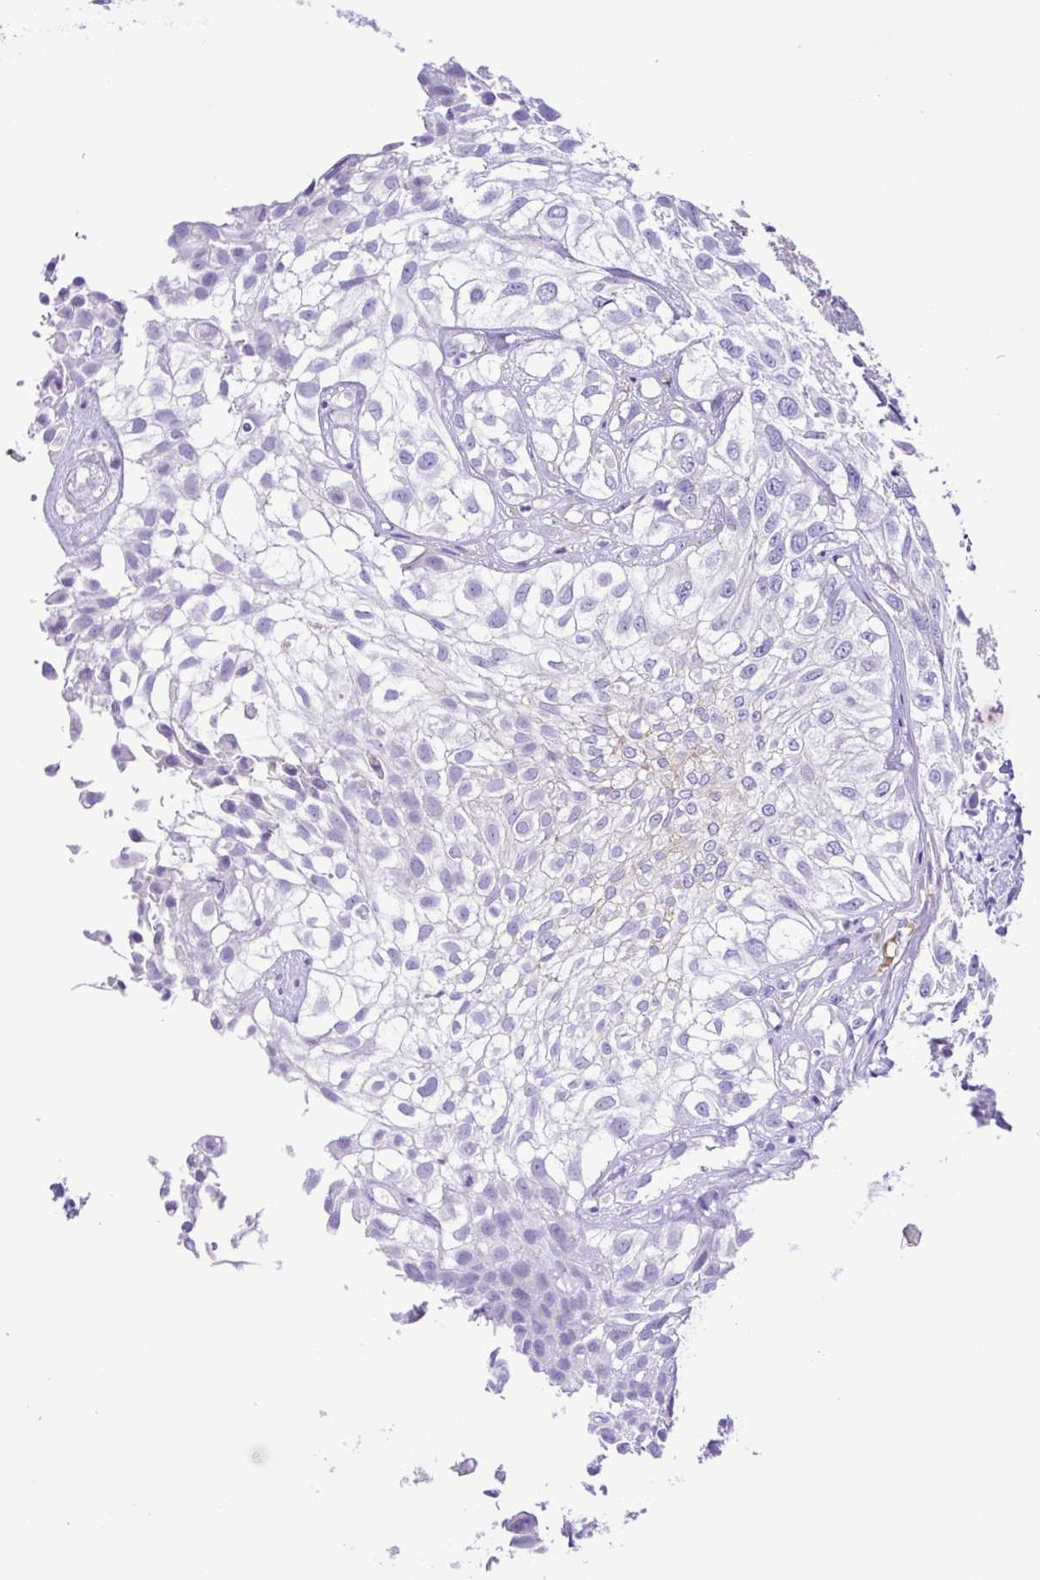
{"staining": {"intensity": "negative", "quantity": "none", "location": "none"}, "tissue": "urothelial cancer", "cell_type": "Tumor cells", "image_type": "cancer", "snomed": [{"axis": "morphology", "description": "Urothelial carcinoma, High grade"}, {"axis": "topography", "description": "Urinary bladder"}], "caption": "Tumor cells show no significant protein positivity in urothelial cancer. (Stains: DAB immunohistochemistry (IHC) with hematoxylin counter stain, Microscopy: brightfield microscopy at high magnification).", "gene": "IGFL1", "patient": {"sex": "male", "age": 56}}